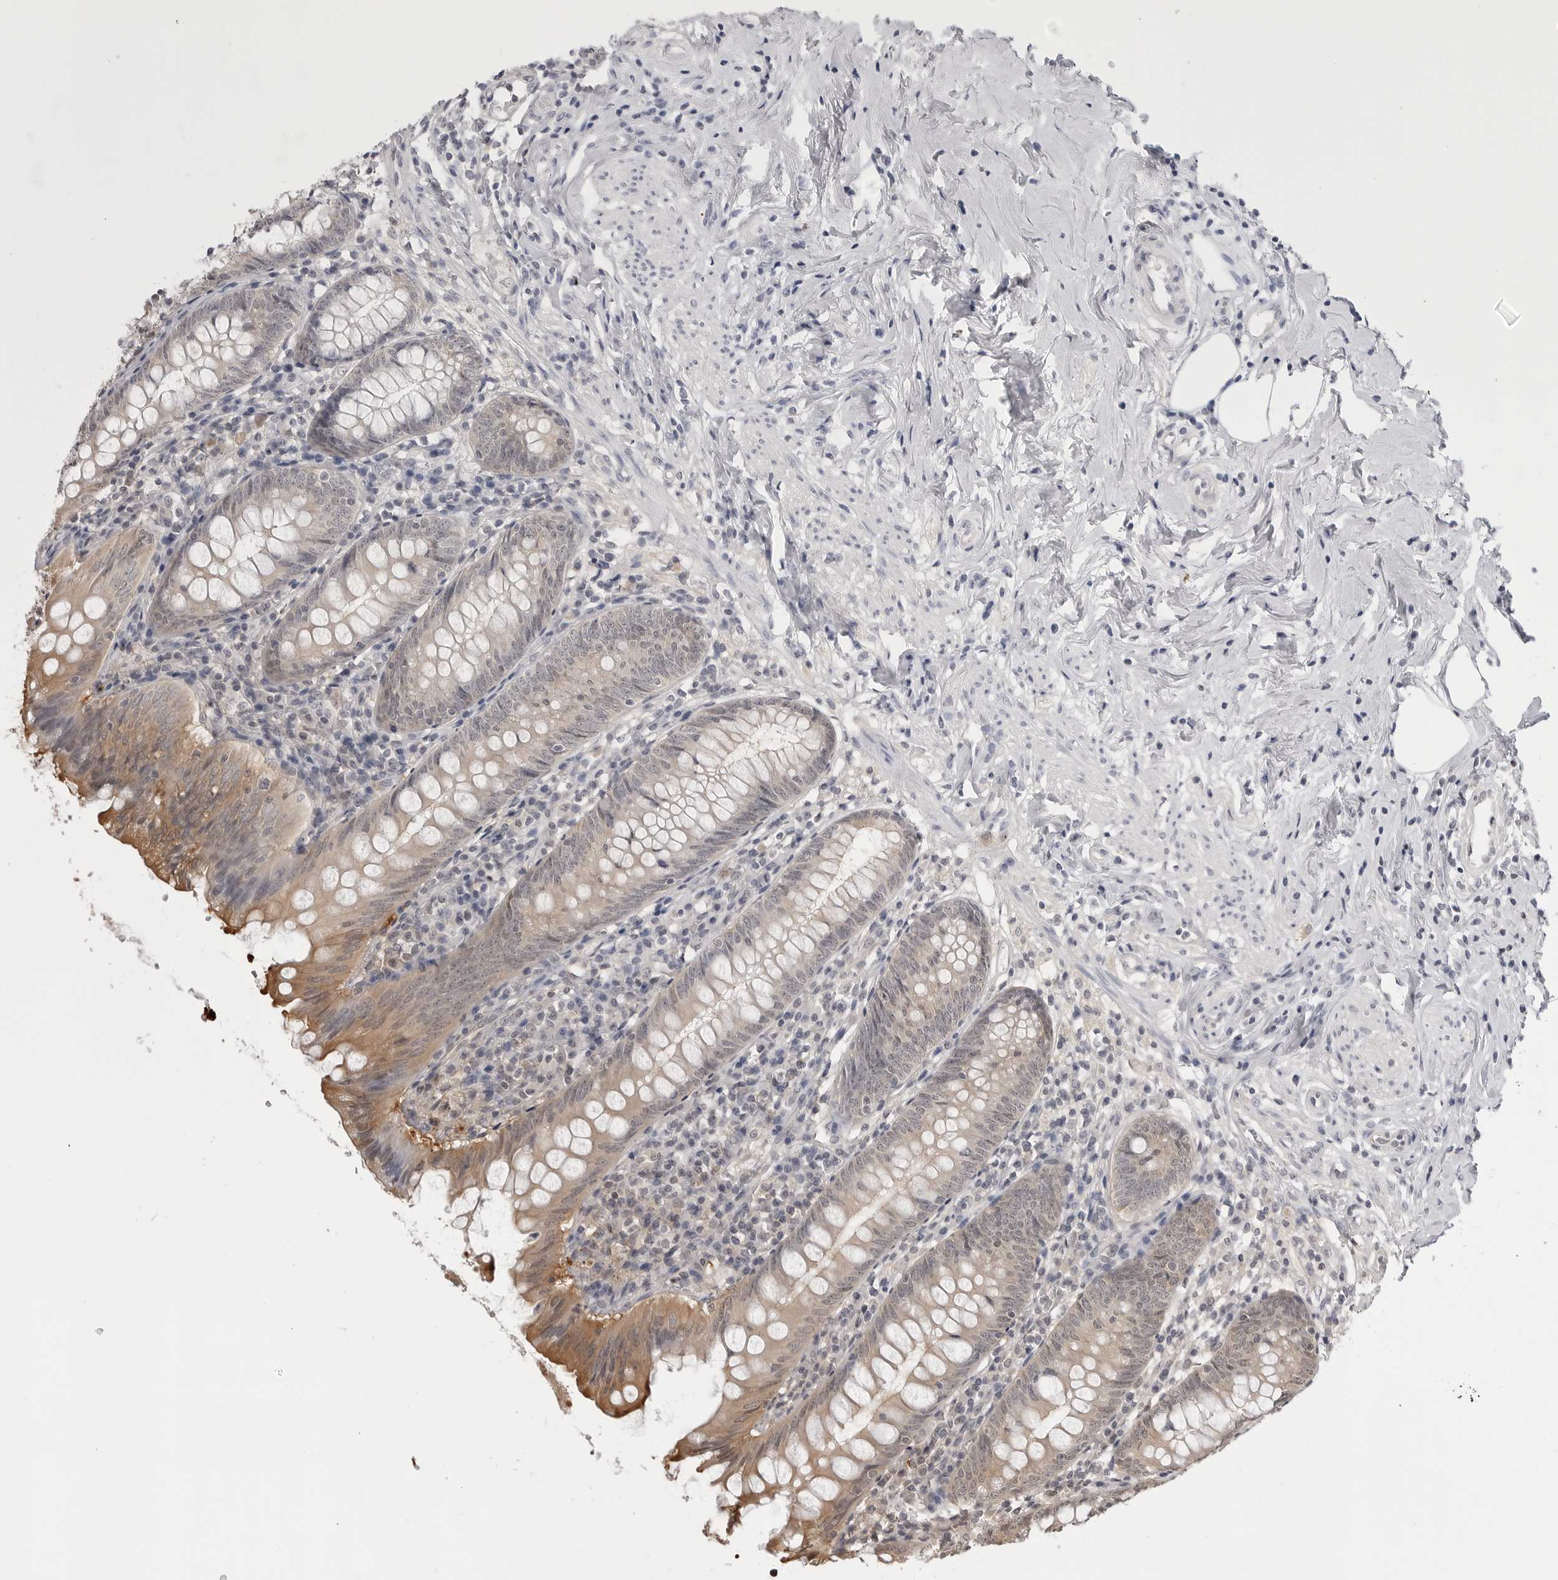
{"staining": {"intensity": "moderate", "quantity": "25%-75%", "location": "cytoplasmic/membranous,nuclear"}, "tissue": "appendix", "cell_type": "Glandular cells", "image_type": "normal", "snomed": [{"axis": "morphology", "description": "Normal tissue, NOS"}, {"axis": "topography", "description": "Appendix"}], "caption": "Glandular cells show medium levels of moderate cytoplasmic/membranous,nuclear positivity in approximately 25%-75% of cells in benign appendix.", "gene": "YWHAG", "patient": {"sex": "female", "age": 54}}